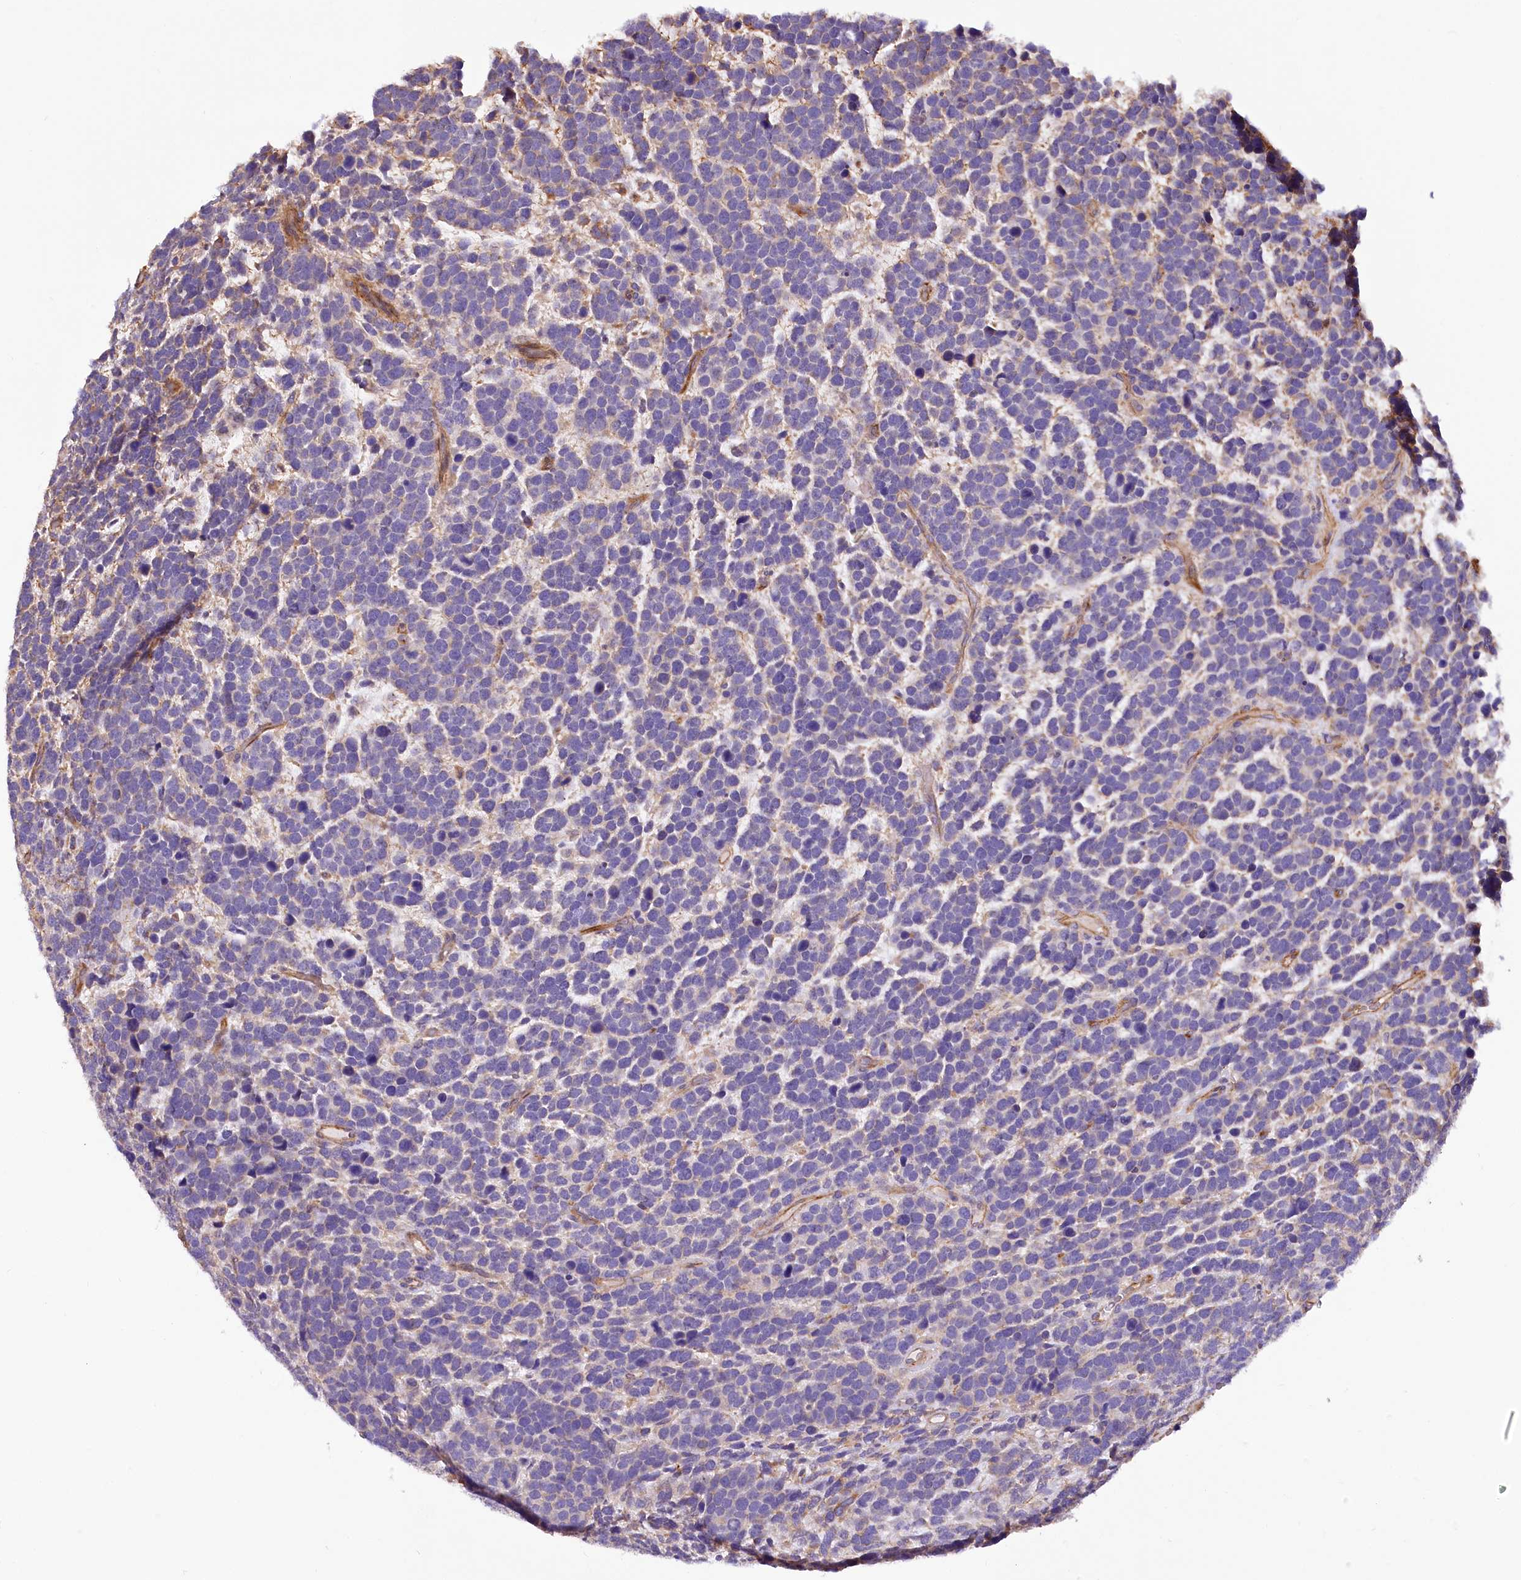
{"staining": {"intensity": "weak", "quantity": "<25%", "location": "cytoplasmic/membranous"}, "tissue": "urothelial cancer", "cell_type": "Tumor cells", "image_type": "cancer", "snomed": [{"axis": "morphology", "description": "Urothelial carcinoma, High grade"}, {"axis": "topography", "description": "Urinary bladder"}], "caption": "High magnification brightfield microscopy of urothelial cancer stained with DAB (brown) and counterstained with hematoxylin (blue): tumor cells show no significant expression.", "gene": "DPP3", "patient": {"sex": "female", "age": 82}}